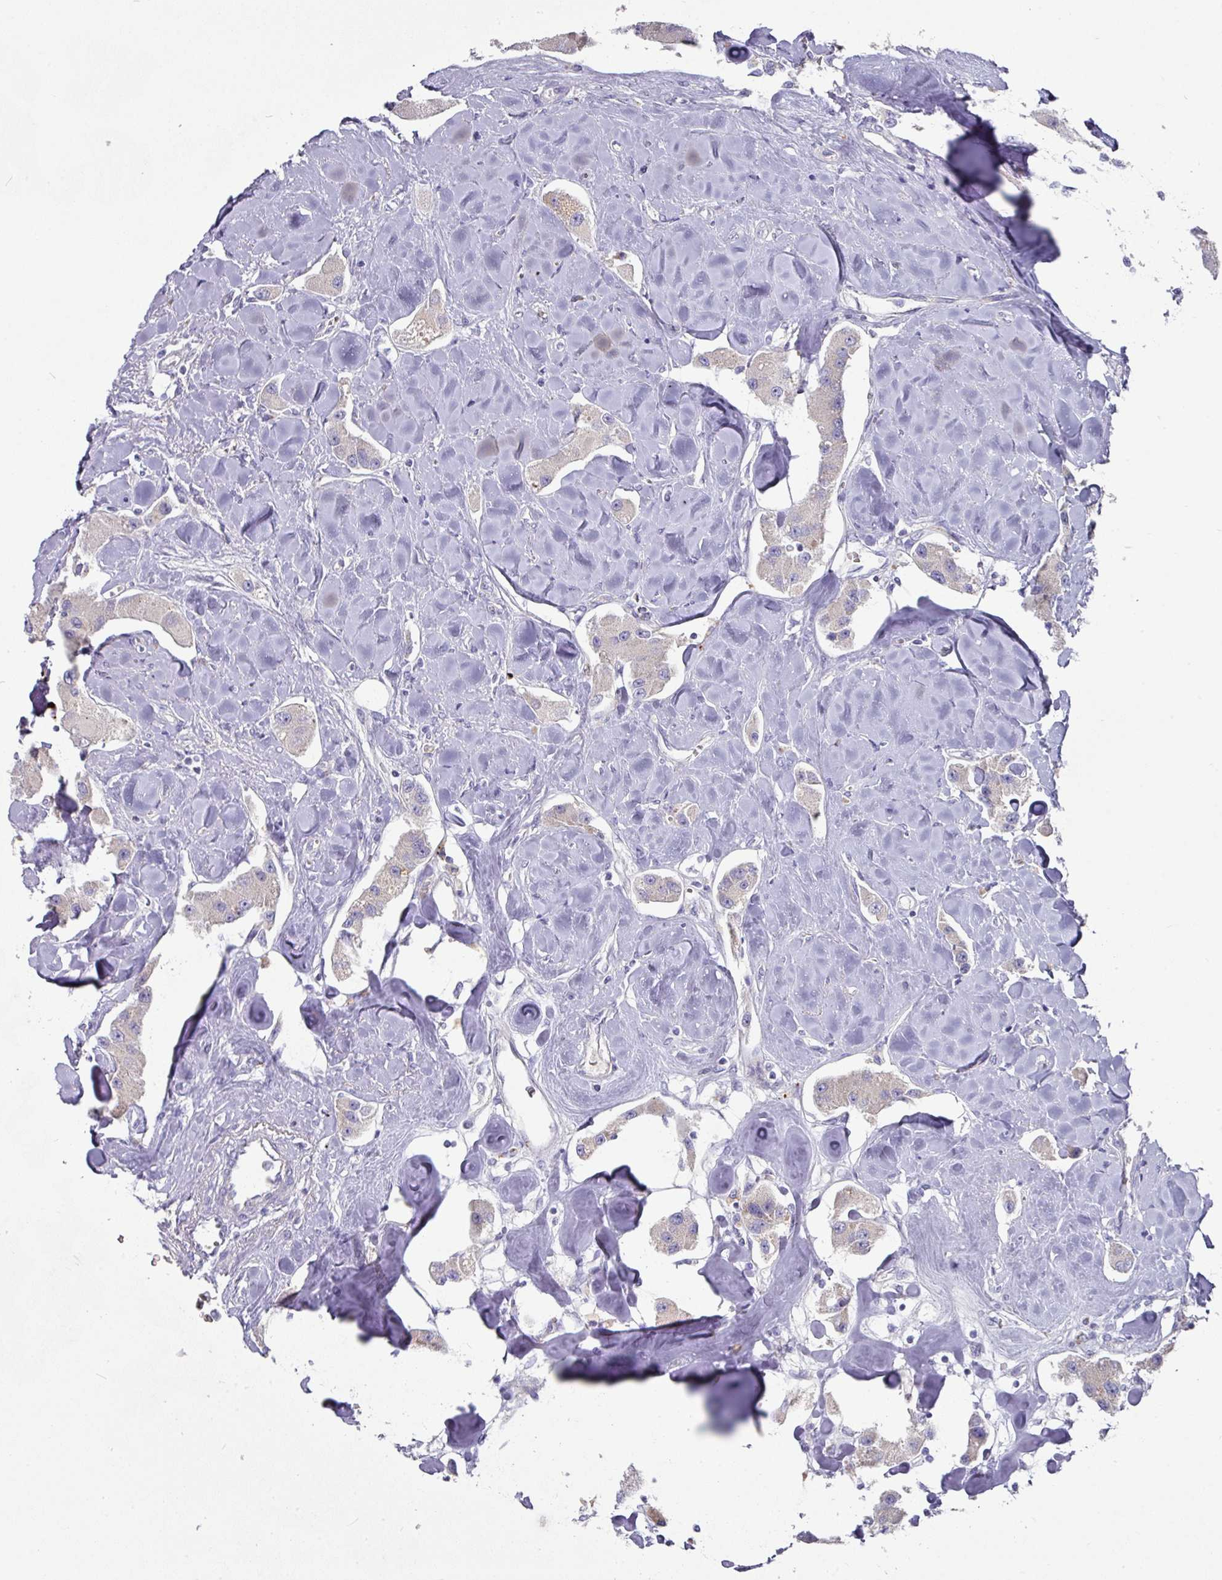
{"staining": {"intensity": "negative", "quantity": "none", "location": "none"}, "tissue": "carcinoid", "cell_type": "Tumor cells", "image_type": "cancer", "snomed": [{"axis": "morphology", "description": "Carcinoid, malignant, NOS"}, {"axis": "topography", "description": "Pancreas"}], "caption": "A micrograph of carcinoid stained for a protein reveals no brown staining in tumor cells. (Brightfield microscopy of DAB (3,3'-diaminobenzidine) IHC at high magnification).", "gene": "IL4R", "patient": {"sex": "male", "age": 41}}